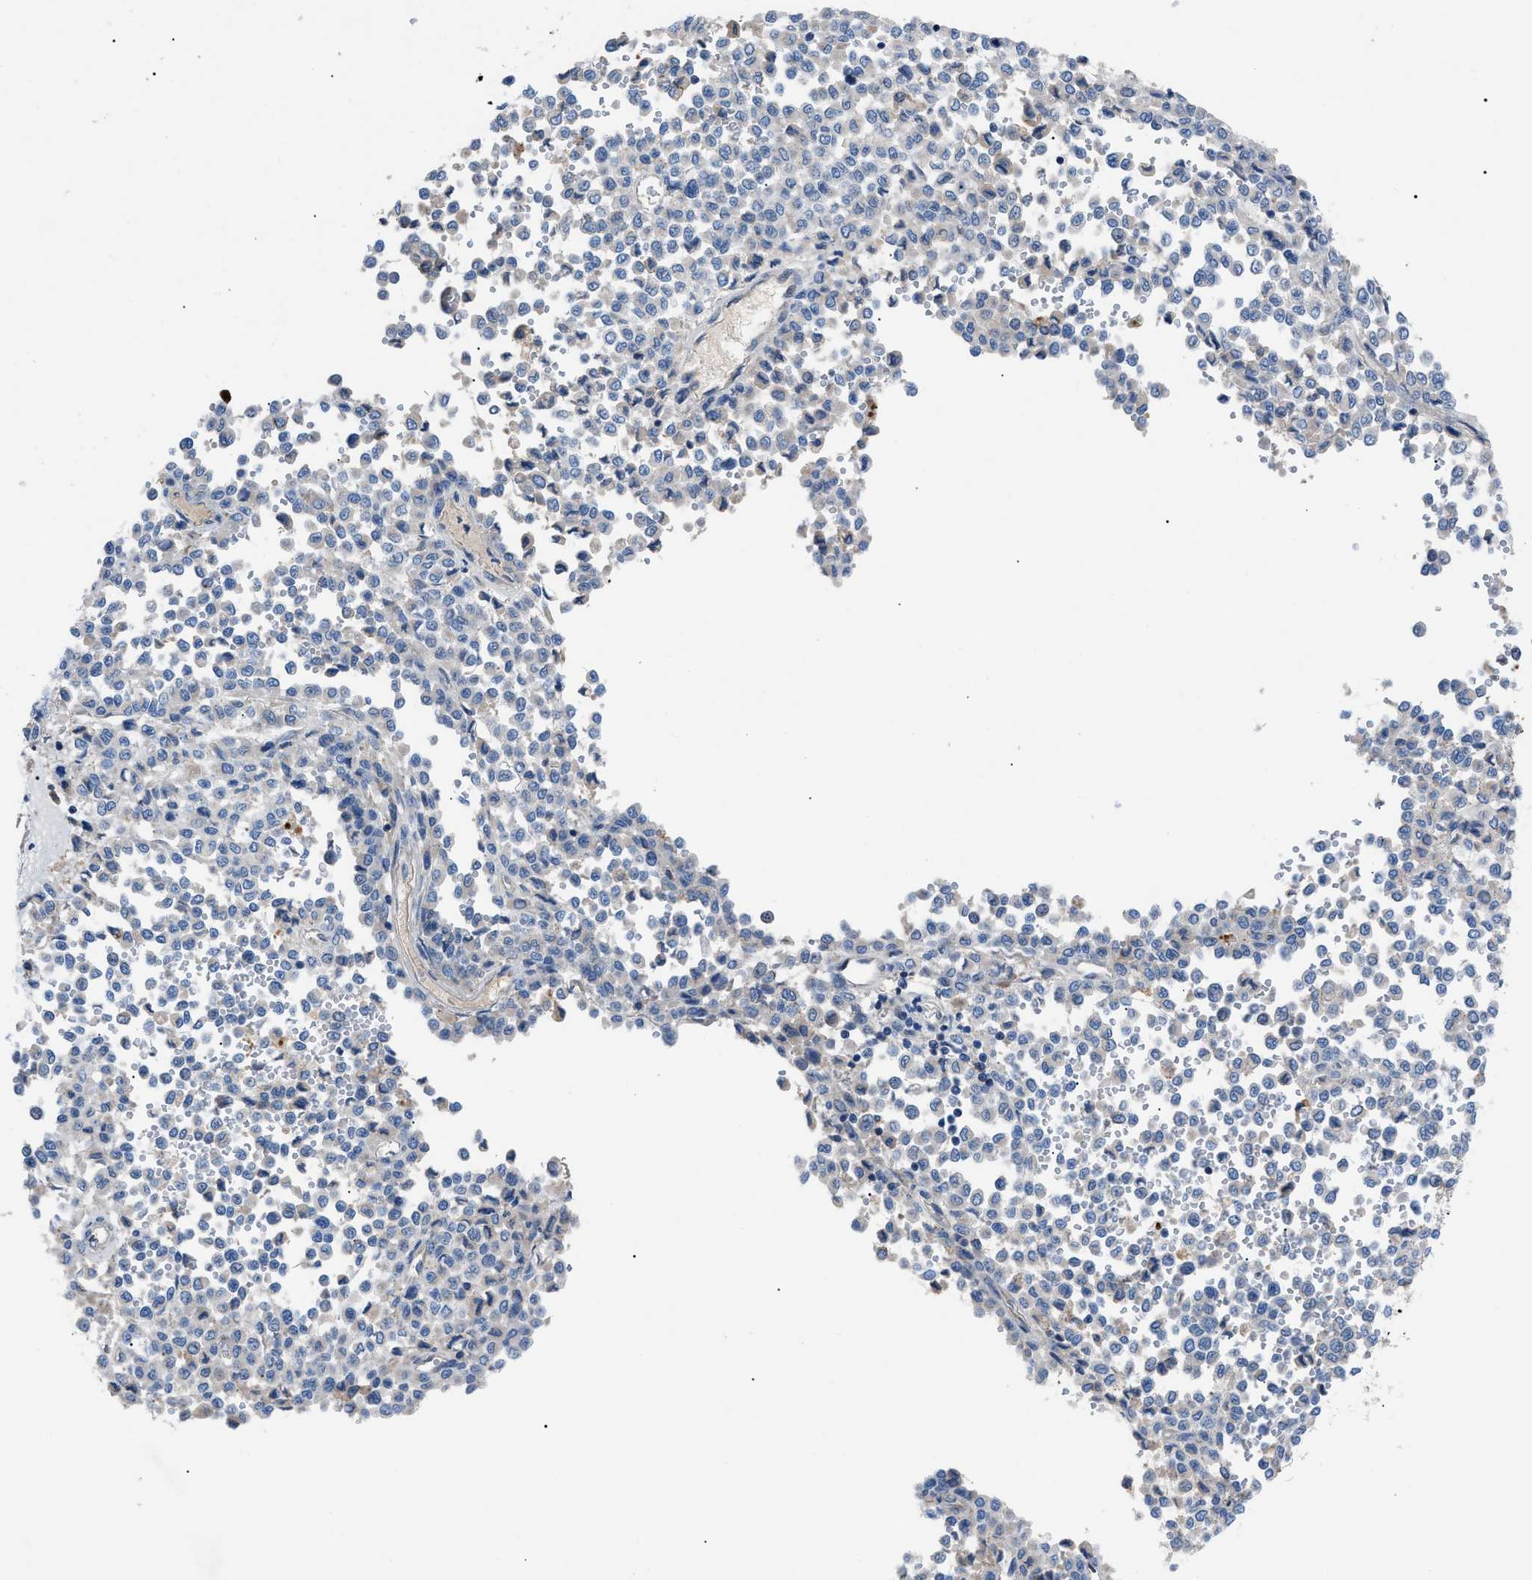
{"staining": {"intensity": "negative", "quantity": "none", "location": "none"}, "tissue": "melanoma", "cell_type": "Tumor cells", "image_type": "cancer", "snomed": [{"axis": "morphology", "description": "Malignant melanoma, Metastatic site"}, {"axis": "topography", "description": "Pancreas"}], "caption": "Micrograph shows no protein positivity in tumor cells of malignant melanoma (metastatic site) tissue. The staining was performed using DAB (3,3'-diaminobenzidine) to visualize the protein expression in brown, while the nuclei were stained in blue with hematoxylin (Magnification: 20x).", "gene": "ZDHHC24", "patient": {"sex": "female", "age": 30}}